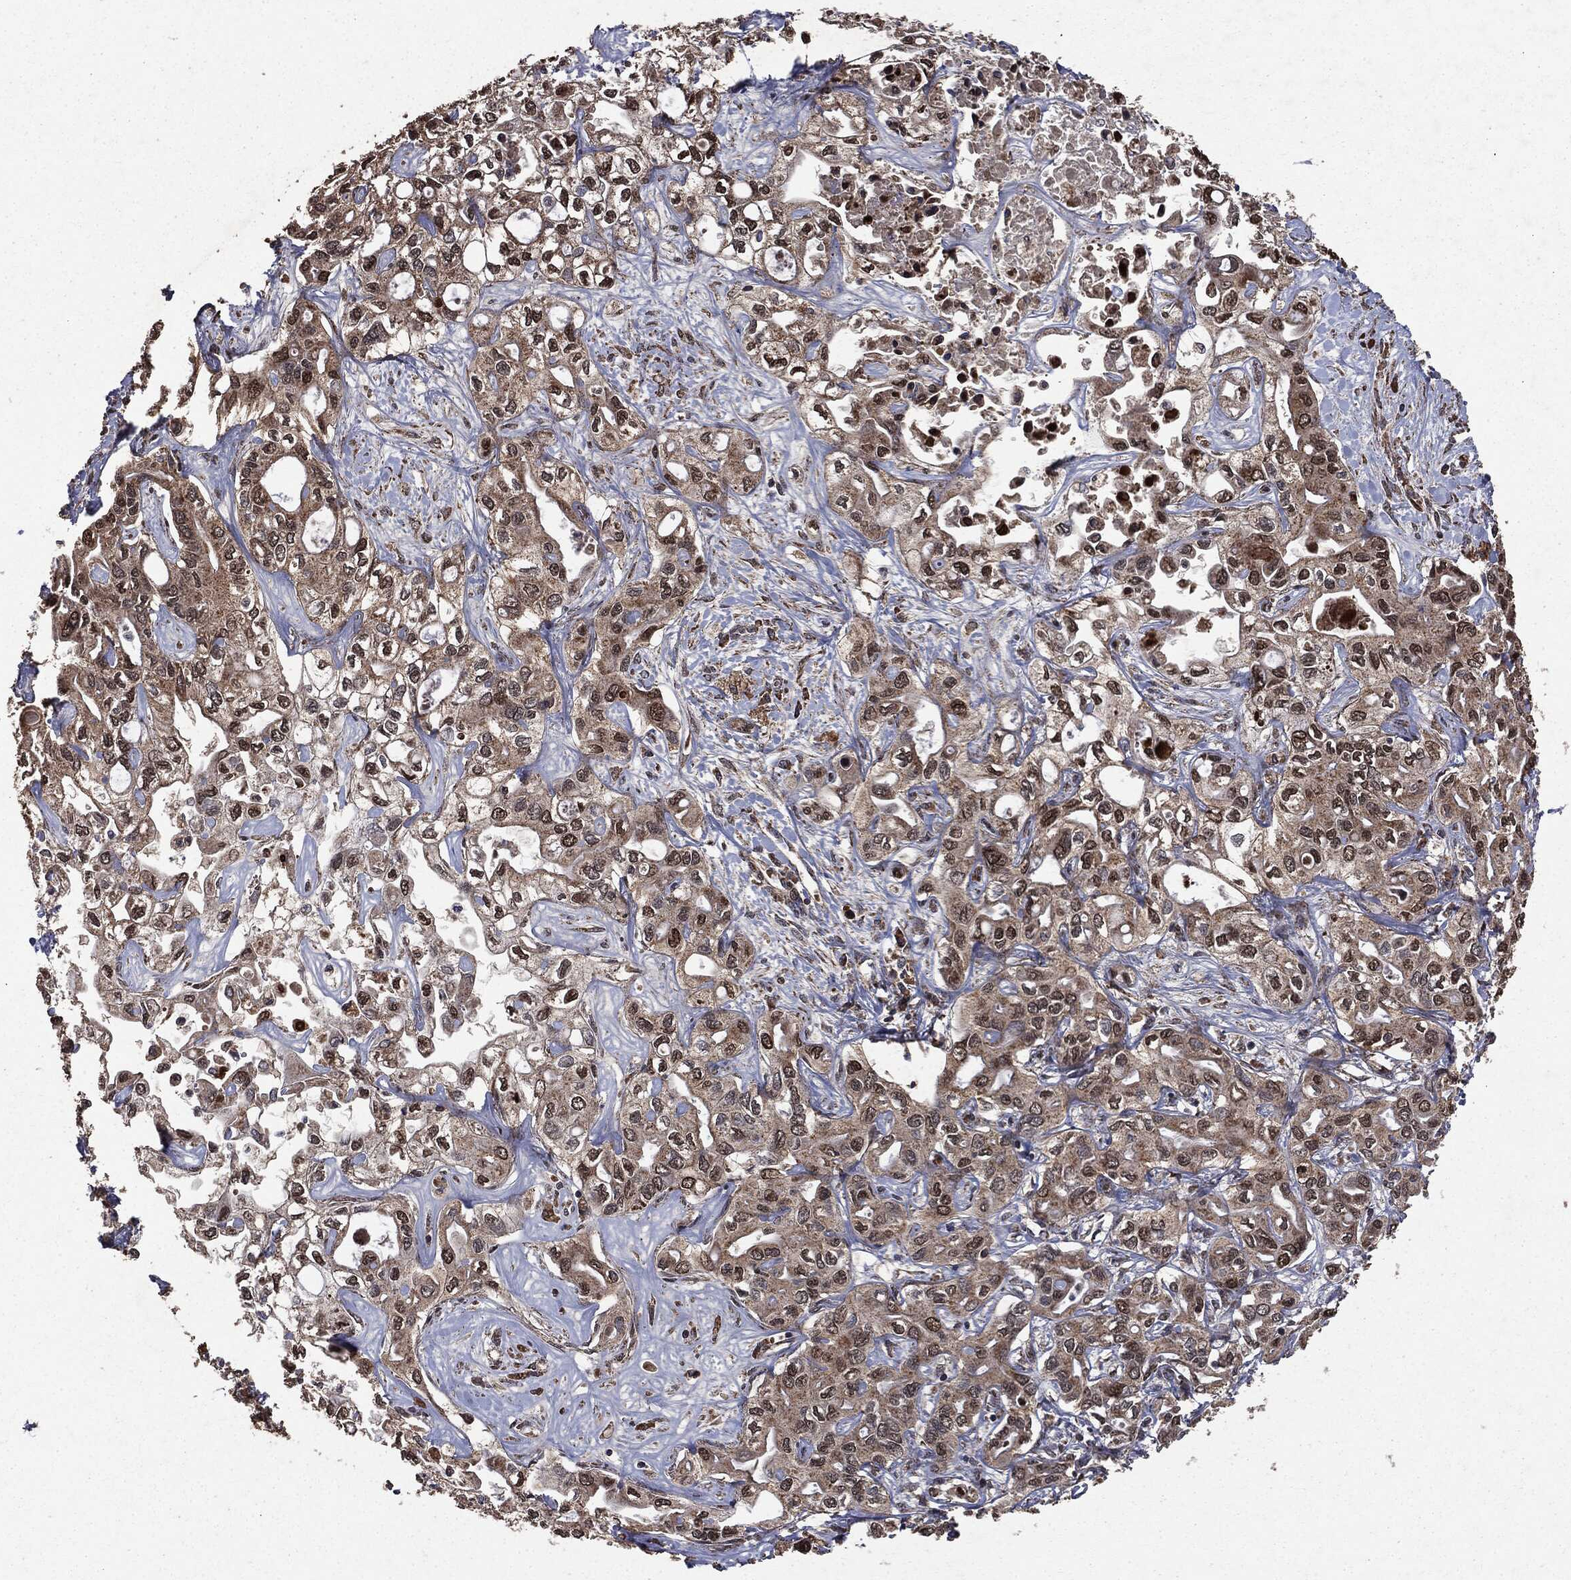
{"staining": {"intensity": "strong", "quantity": "25%-75%", "location": "cytoplasmic/membranous,nuclear"}, "tissue": "liver cancer", "cell_type": "Tumor cells", "image_type": "cancer", "snomed": [{"axis": "morphology", "description": "Cholangiocarcinoma"}, {"axis": "topography", "description": "Liver"}], "caption": "A brown stain labels strong cytoplasmic/membranous and nuclear staining of a protein in liver cancer (cholangiocarcinoma) tumor cells.", "gene": "PPP6R2", "patient": {"sex": "female", "age": 64}}